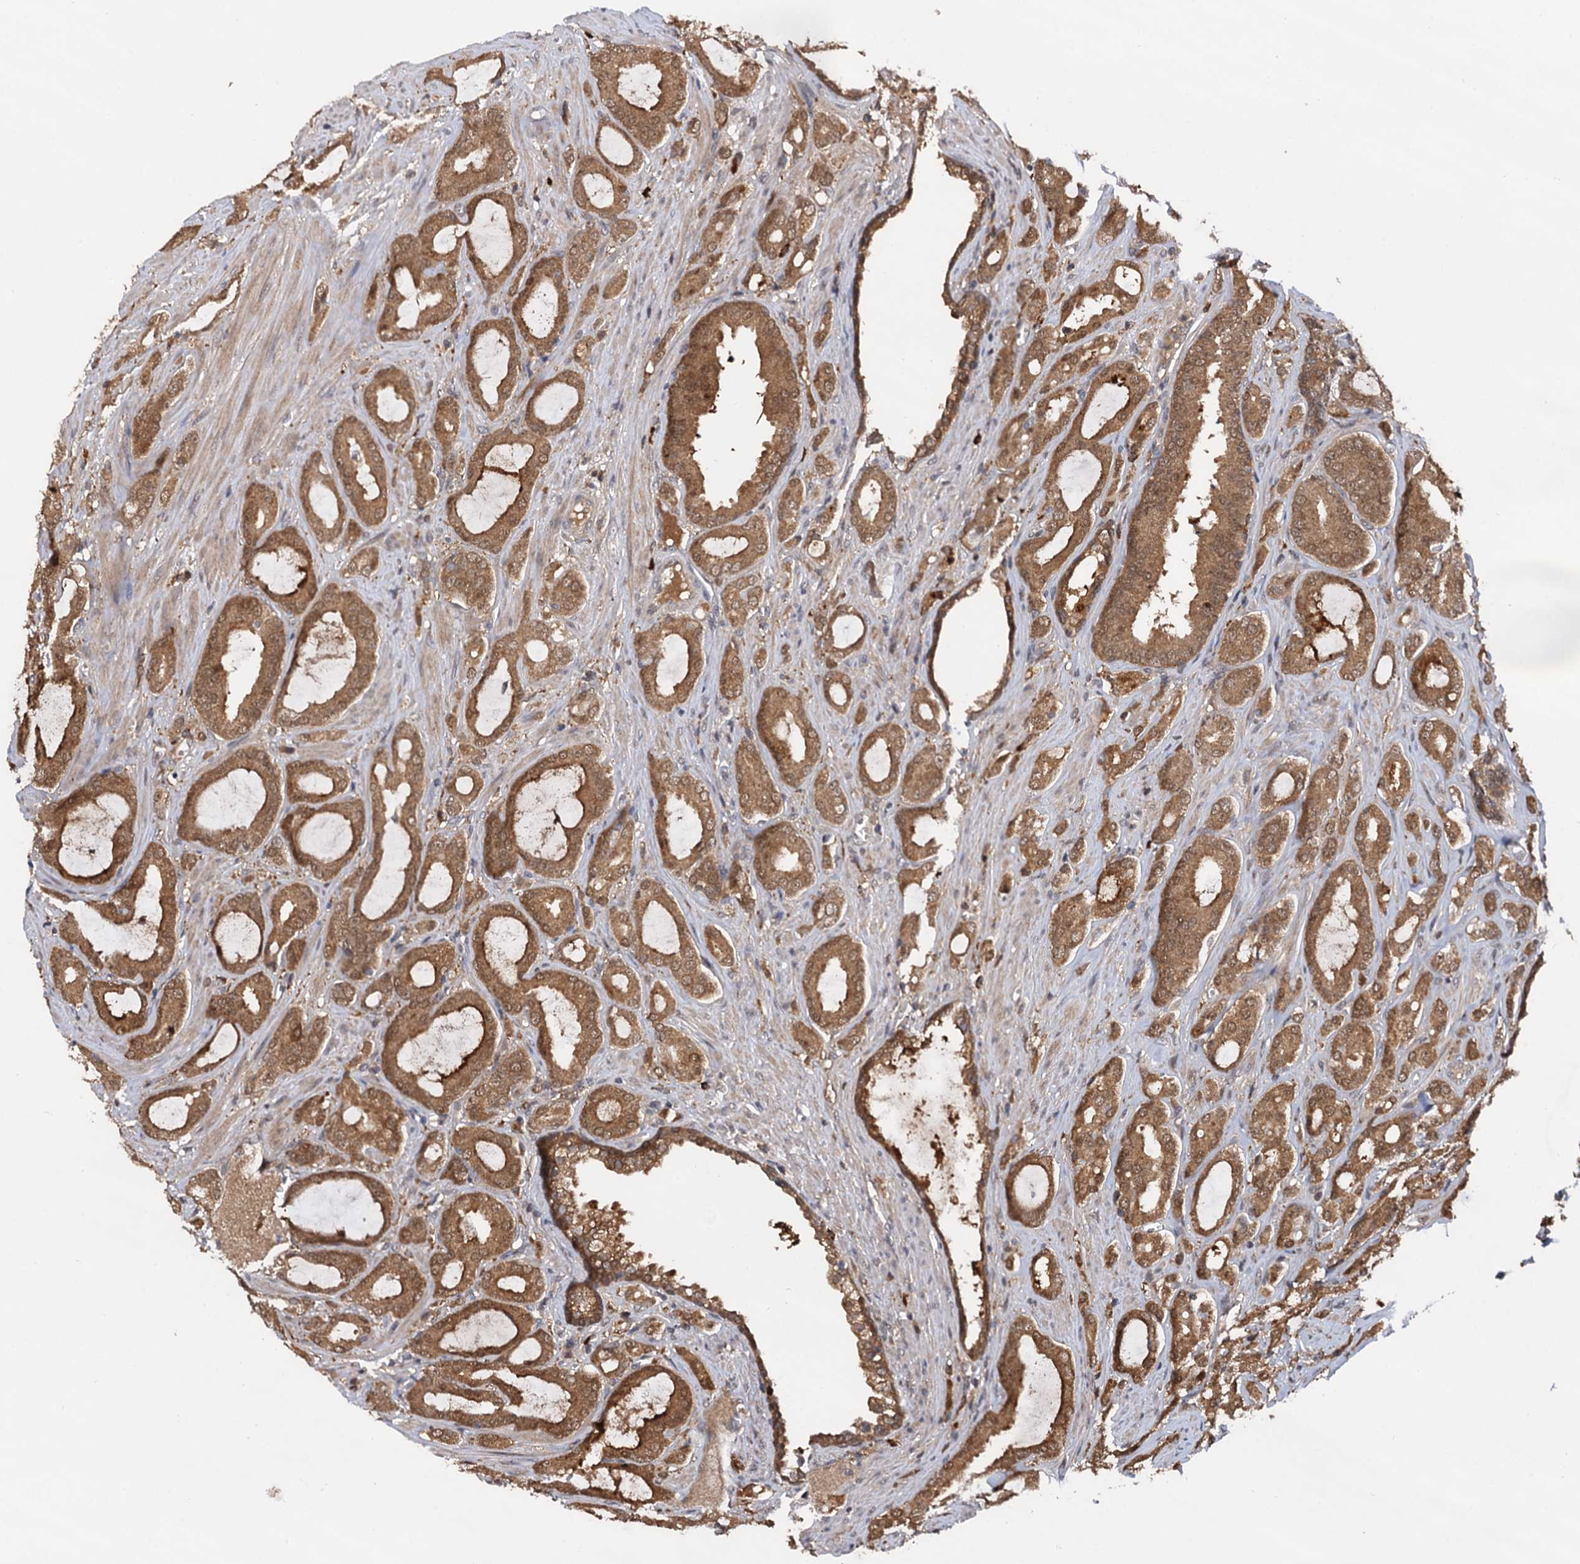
{"staining": {"intensity": "moderate", "quantity": ">75%", "location": "cytoplasmic/membranous"}, "tissue": "prostate cancer", "cell_type": "Tumor cells", "image_type": "cancer", "snomed": [{"axis": "morphology", "description": "Adenocarcinoma, High grade"}, {"axis": "topography", "description": "Prostate"}], "caption": "Prostate cancer stained for a protein demonstrates moderate cytoplasmic/membranous positivity in tumor cells. (Stains: DAB (3,3'-diaminobenzidine) in brown, nuclei in blue, Microscopy: brightfield microscopy at high magnification).", "gene": "SELENOP", "patient": {"sex": "male", "age": 72}}